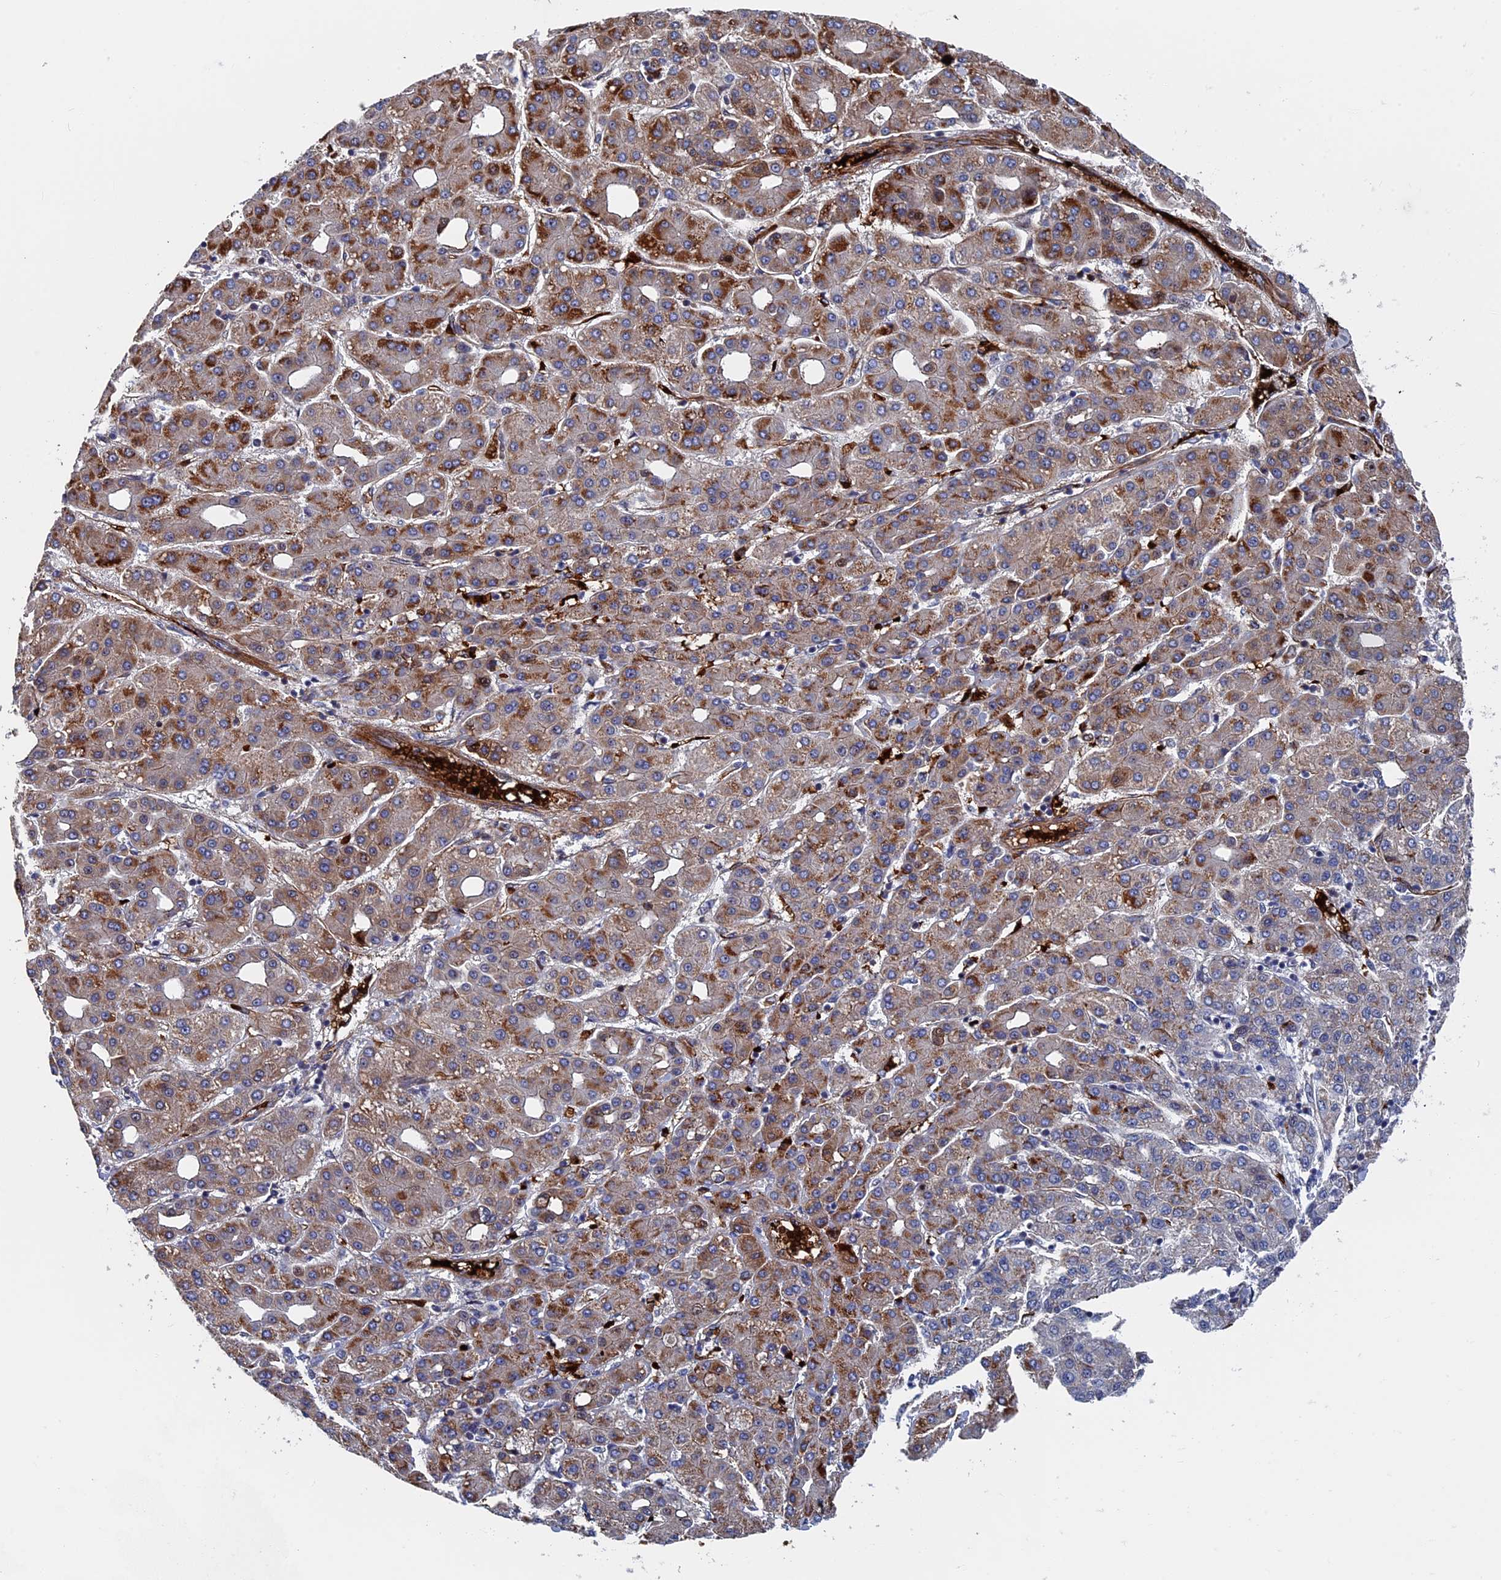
{"staining": {"intensity": "moderate", "quantity": "25%-75%", "location": "cytoplasmic/membranous"}, "tissue": "liver cancer", "cell_type": "Tumor cells", "image_type": "cancer", "snomed": [{"axis": "morphology", "description": "Carcinoma, Hepatocellular, NOS"}, {"axis": "topography", "description": "Liver"}], "caption": "Protein analysis of liver cancer (hepatocellular carcinoma) tissue shows moderate cytoplasmic/membranous positivity in about 25%-75% of tumor cells.", "gene": "EXOSC9", "patient": {"sex": "male", "age": 65}}